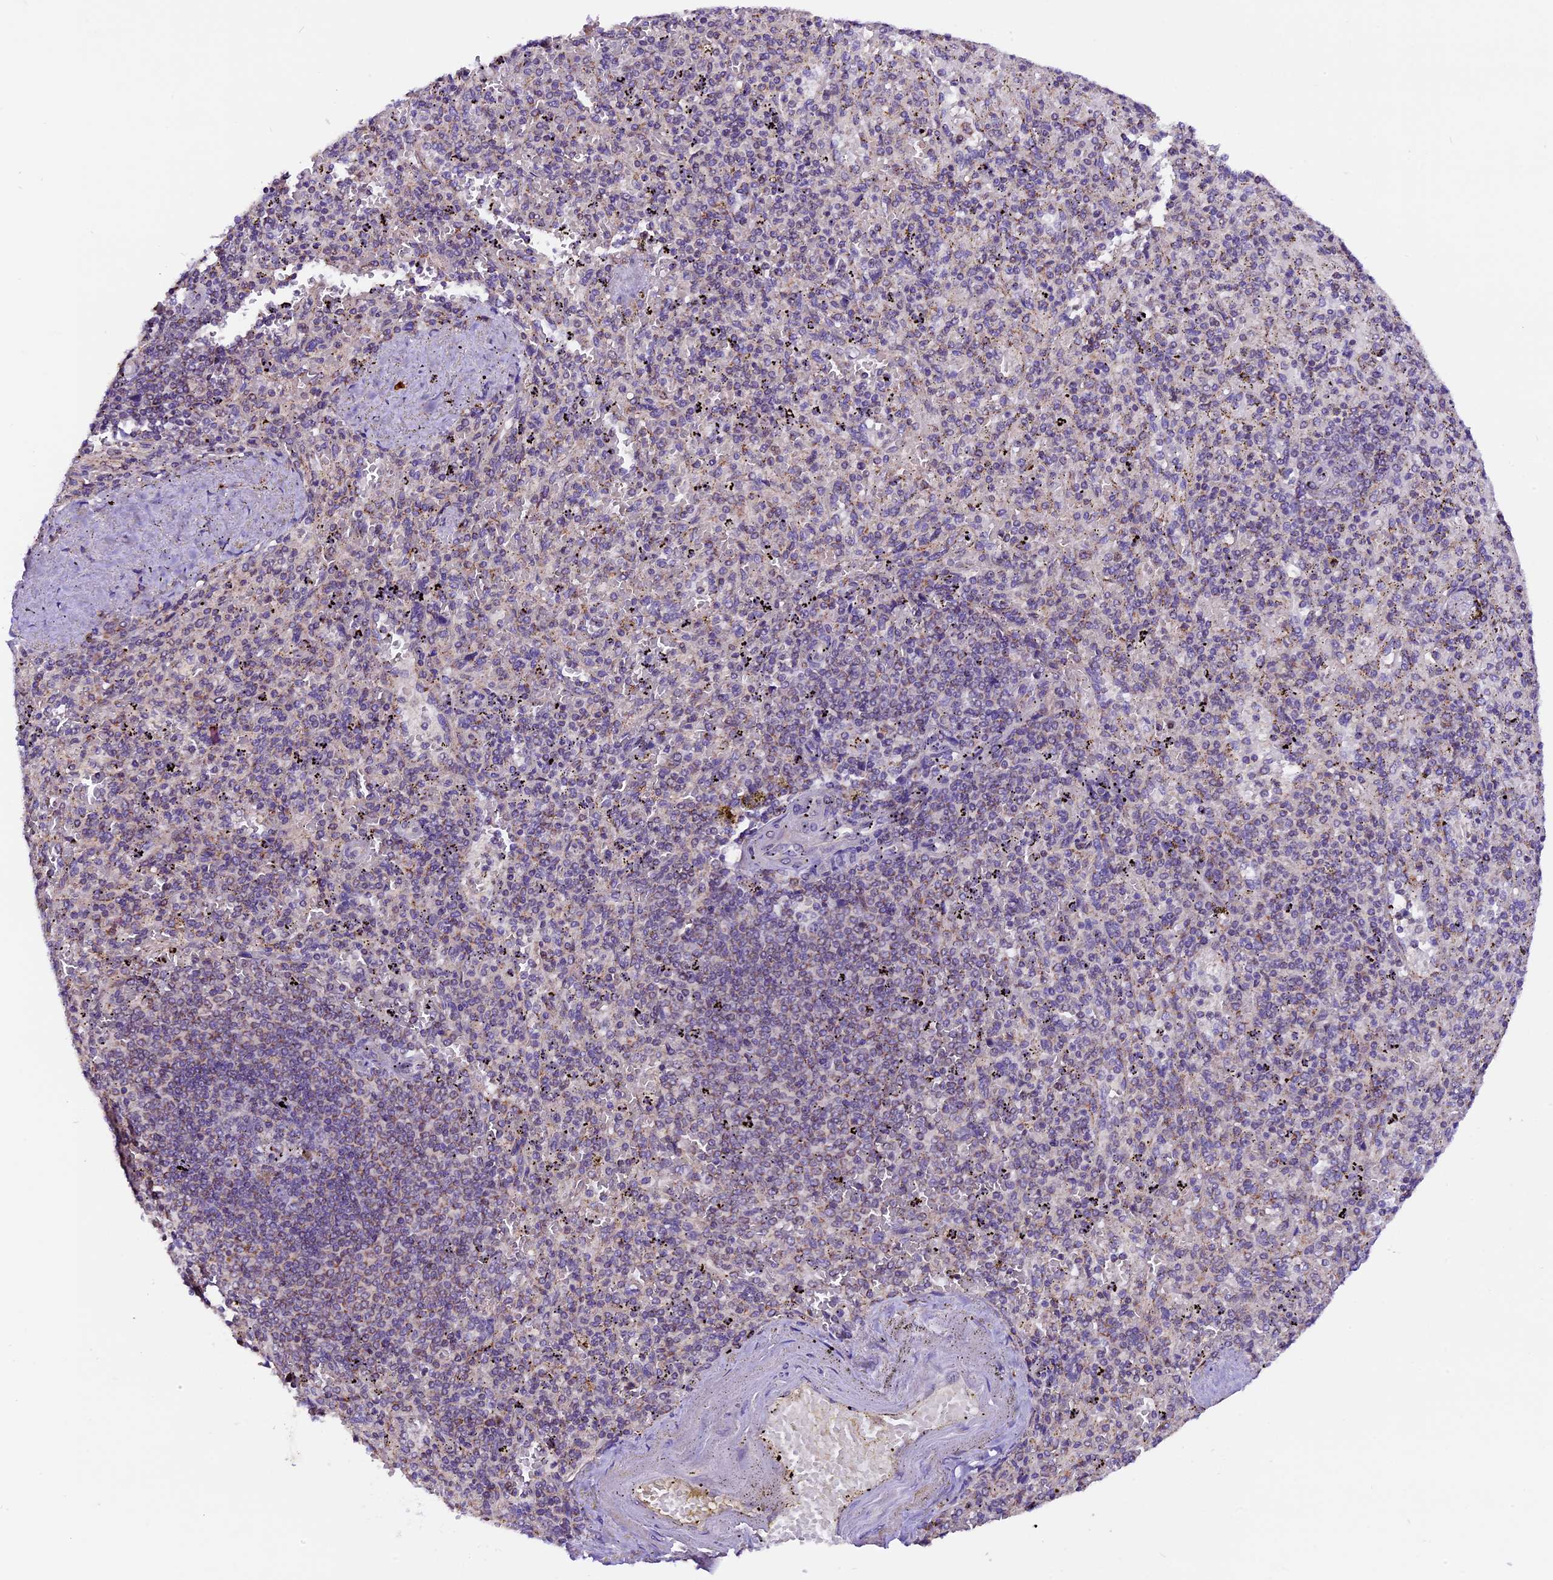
{"staining": {"intensity": "weak", "quantity": "<25%", "location": "cytoplasmic/membranous"}, "tissue": "spleen", "cell_type": "Cells in red pulp", "image_type": "normal", "snomed": [{"axis": "morphology", "description": "Normal tissue, NOS"}, {"axis": "topography", "description": "Spleen"}], "caption": "Benign spleen was stained to show a protein in brown. There is no significant expression in cells in red pulp. (DAB (3,3'-diaminobenzidine) IHC with hematoxylin counter stain).", "gene": "DDX28", "patient": {"sex": "male", "age": 82}}